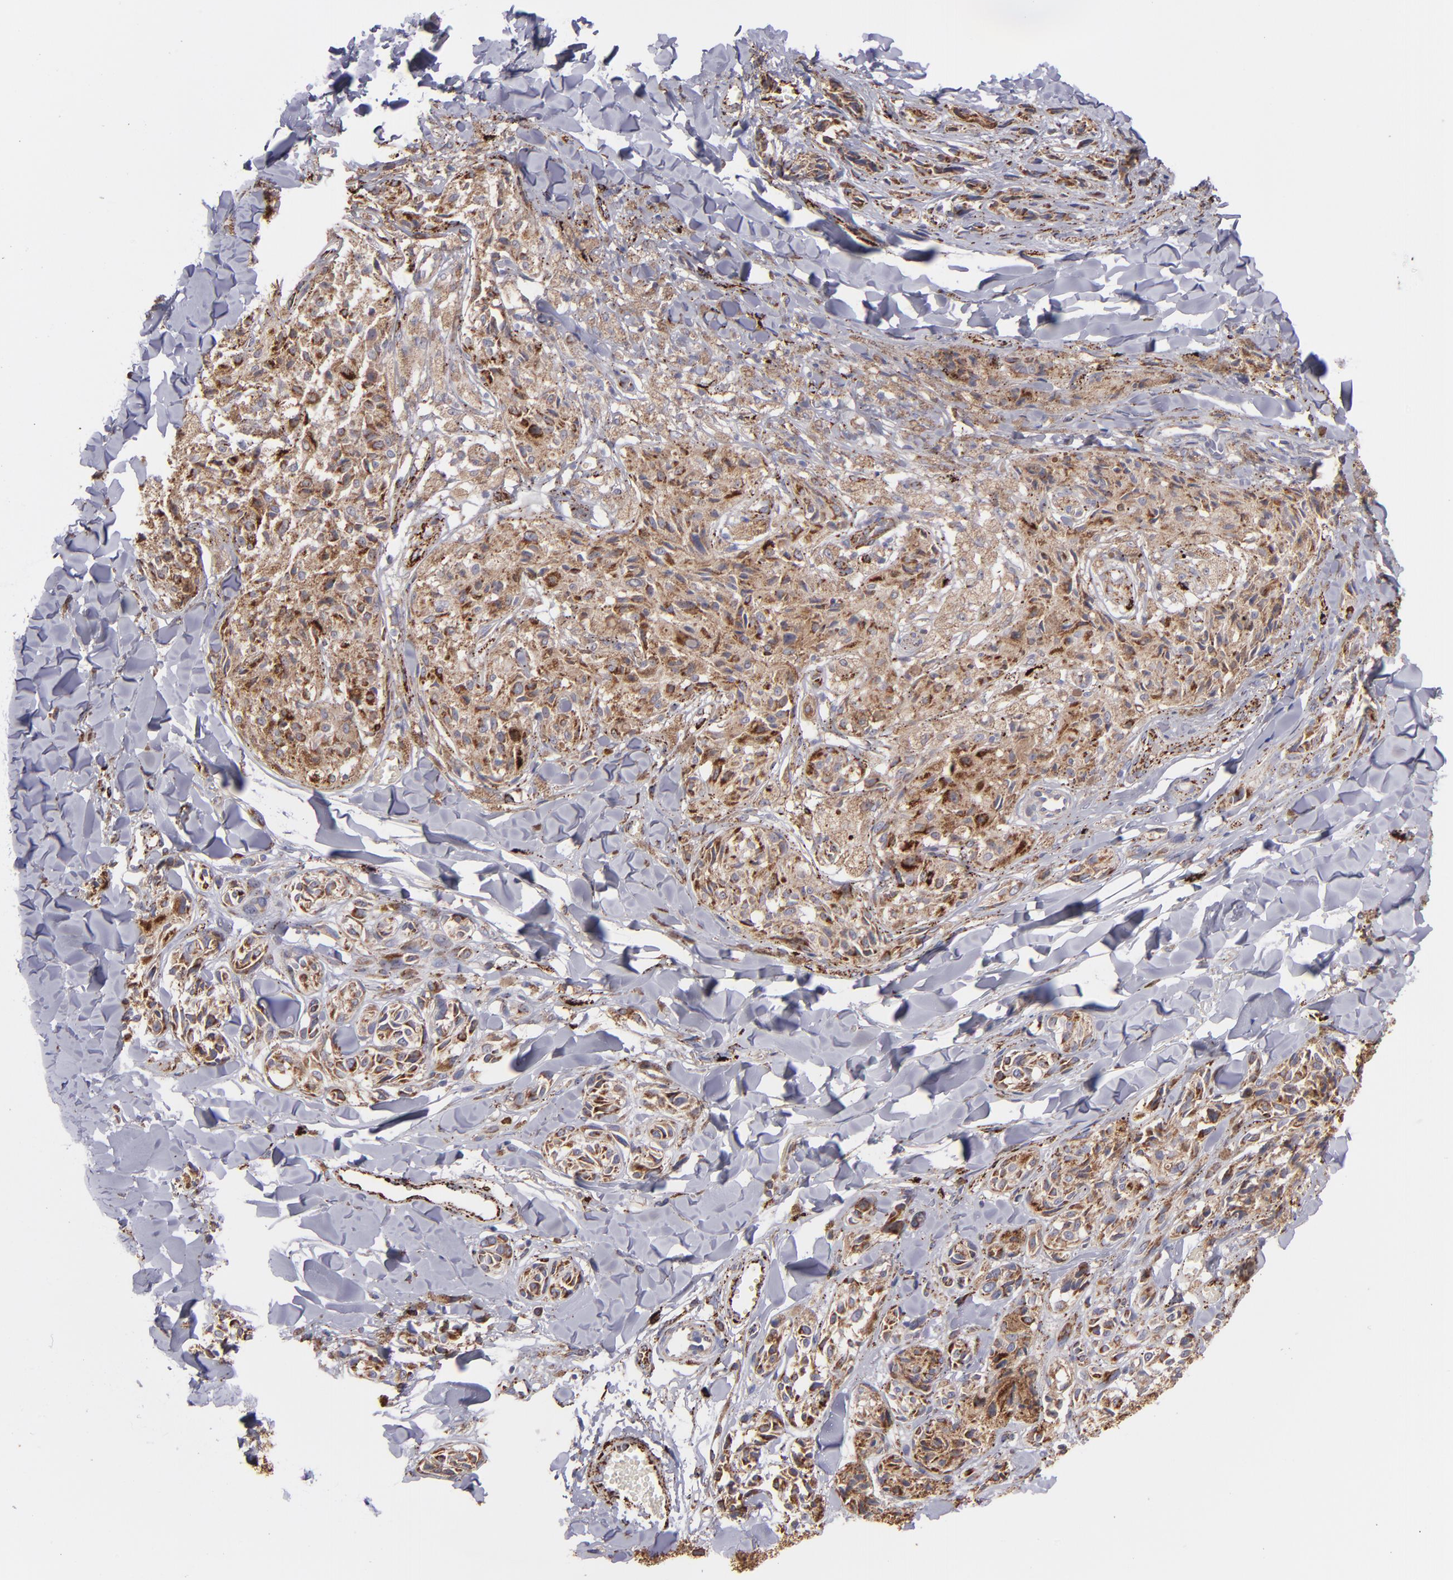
{"staining": {"intensity": "moderate", "quantity": ">75%", "location": "cytoplasmic/membranous"}, "tissue": "melanoma", "cell_type": "Tumor cells", "image_type": "cancer", "snomed": [{"axis": "morphology", "description": "Malignant melanoma, Metastatic site"}, {"axis": "topography", "description": "Skin"}], "caption": "Malignant melanoma (metastatic site) was stained to show a protein in brown. There is medium levels of moderate cytoplasmic/membranous staining in about >75% of tumor cells.", "gene": "MAOB", "patient": {"sex": "female", "age": 66}}